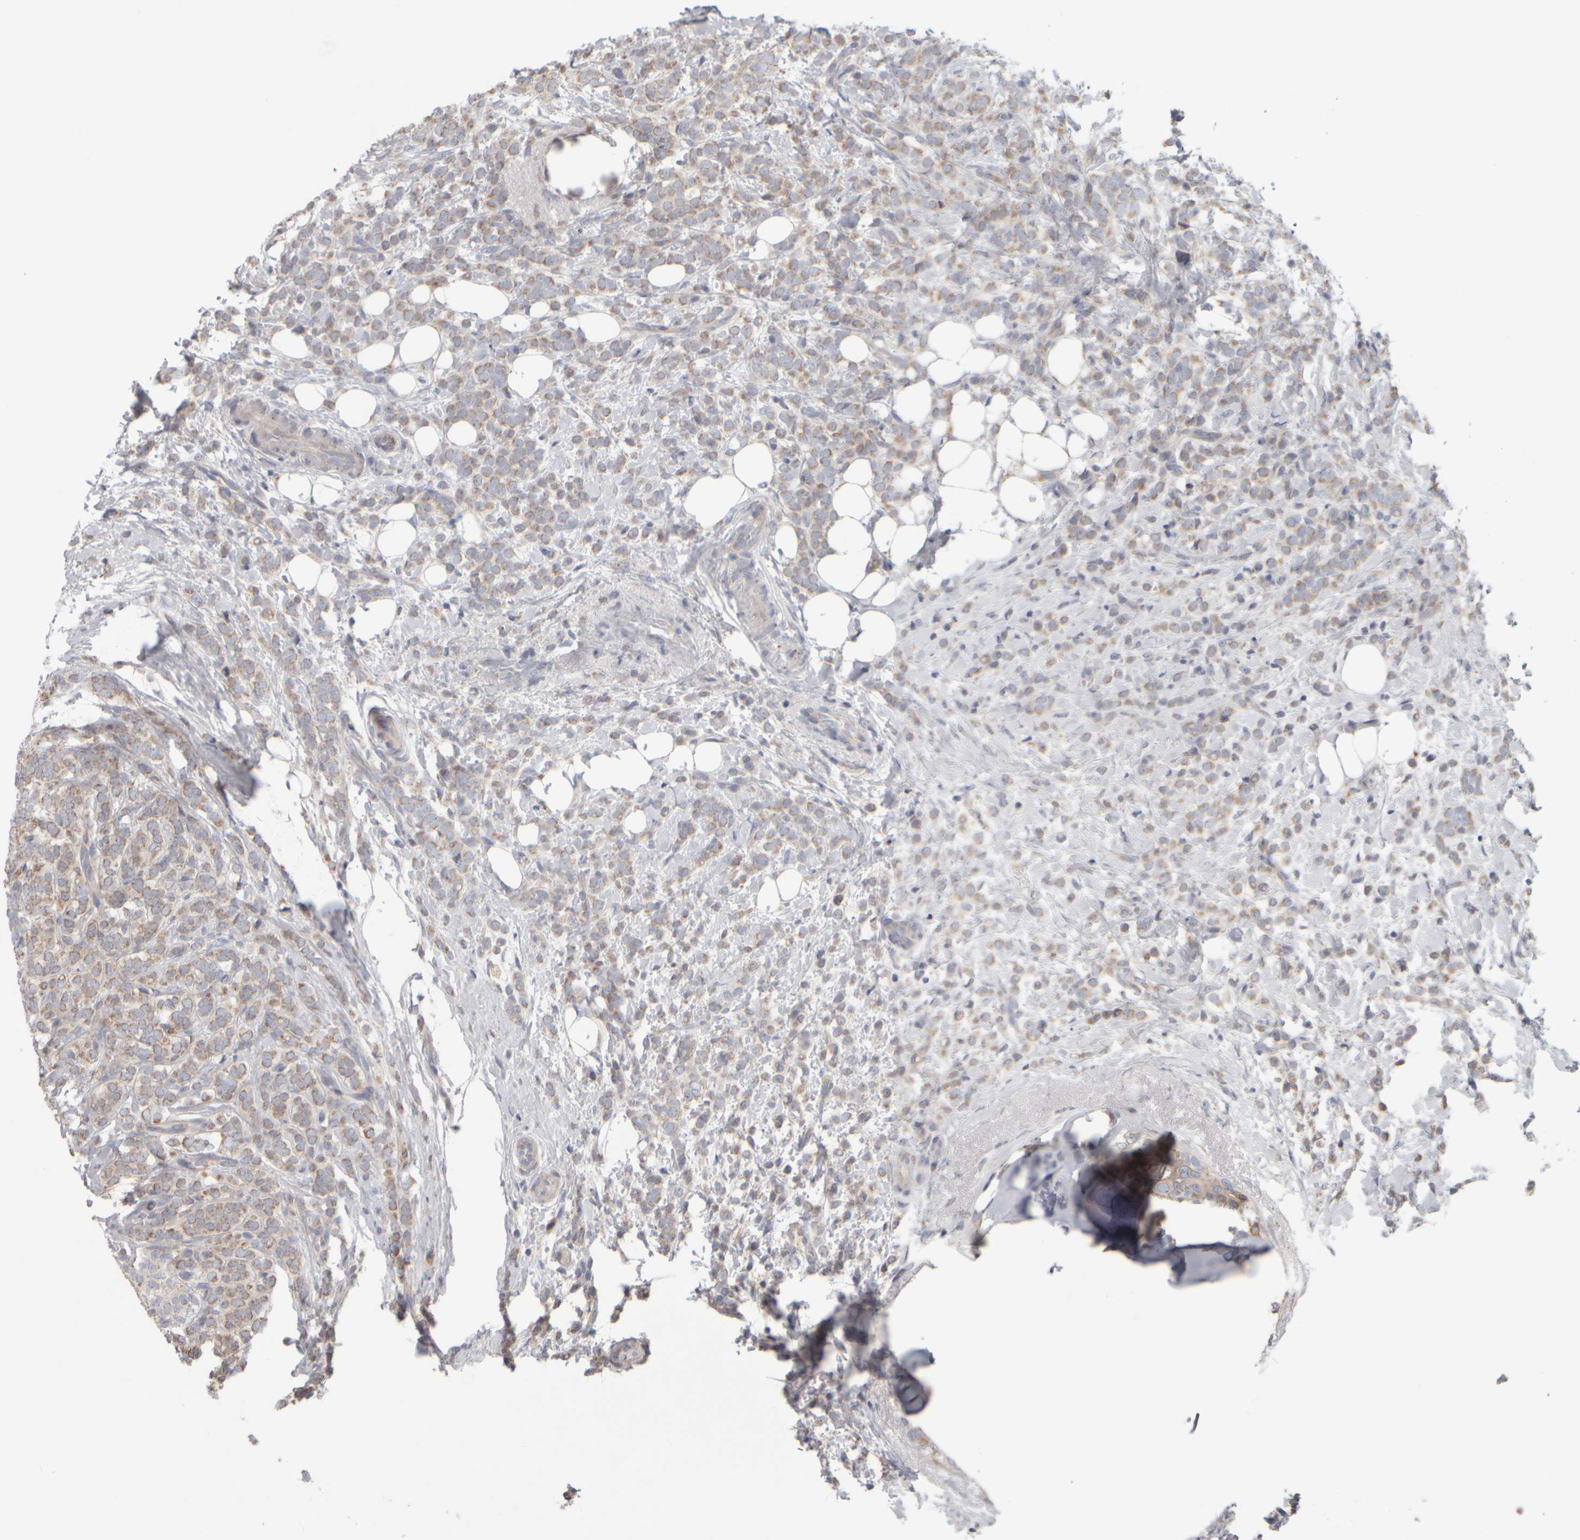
{"staining": {"intensity": "weak", "quantity": ">75%", "location": "cytoplasmic/membranous"}, "tissue": "breast cancer", "cell_type": "Tumor cells", "image_type": "cancer", "snomed": [{"axis": "morphology", "description": "Lobular carcinoma"}, {"axis": "topography", "description": "Breast"}], "caption": "Protein analysis of breast lobular carcinoma tissue displays weak cytoplasmic/membranous positivity in about >75% of tumor cells.", "gene": "SCO1", "patient": {"sex": "female", "age": 50}}